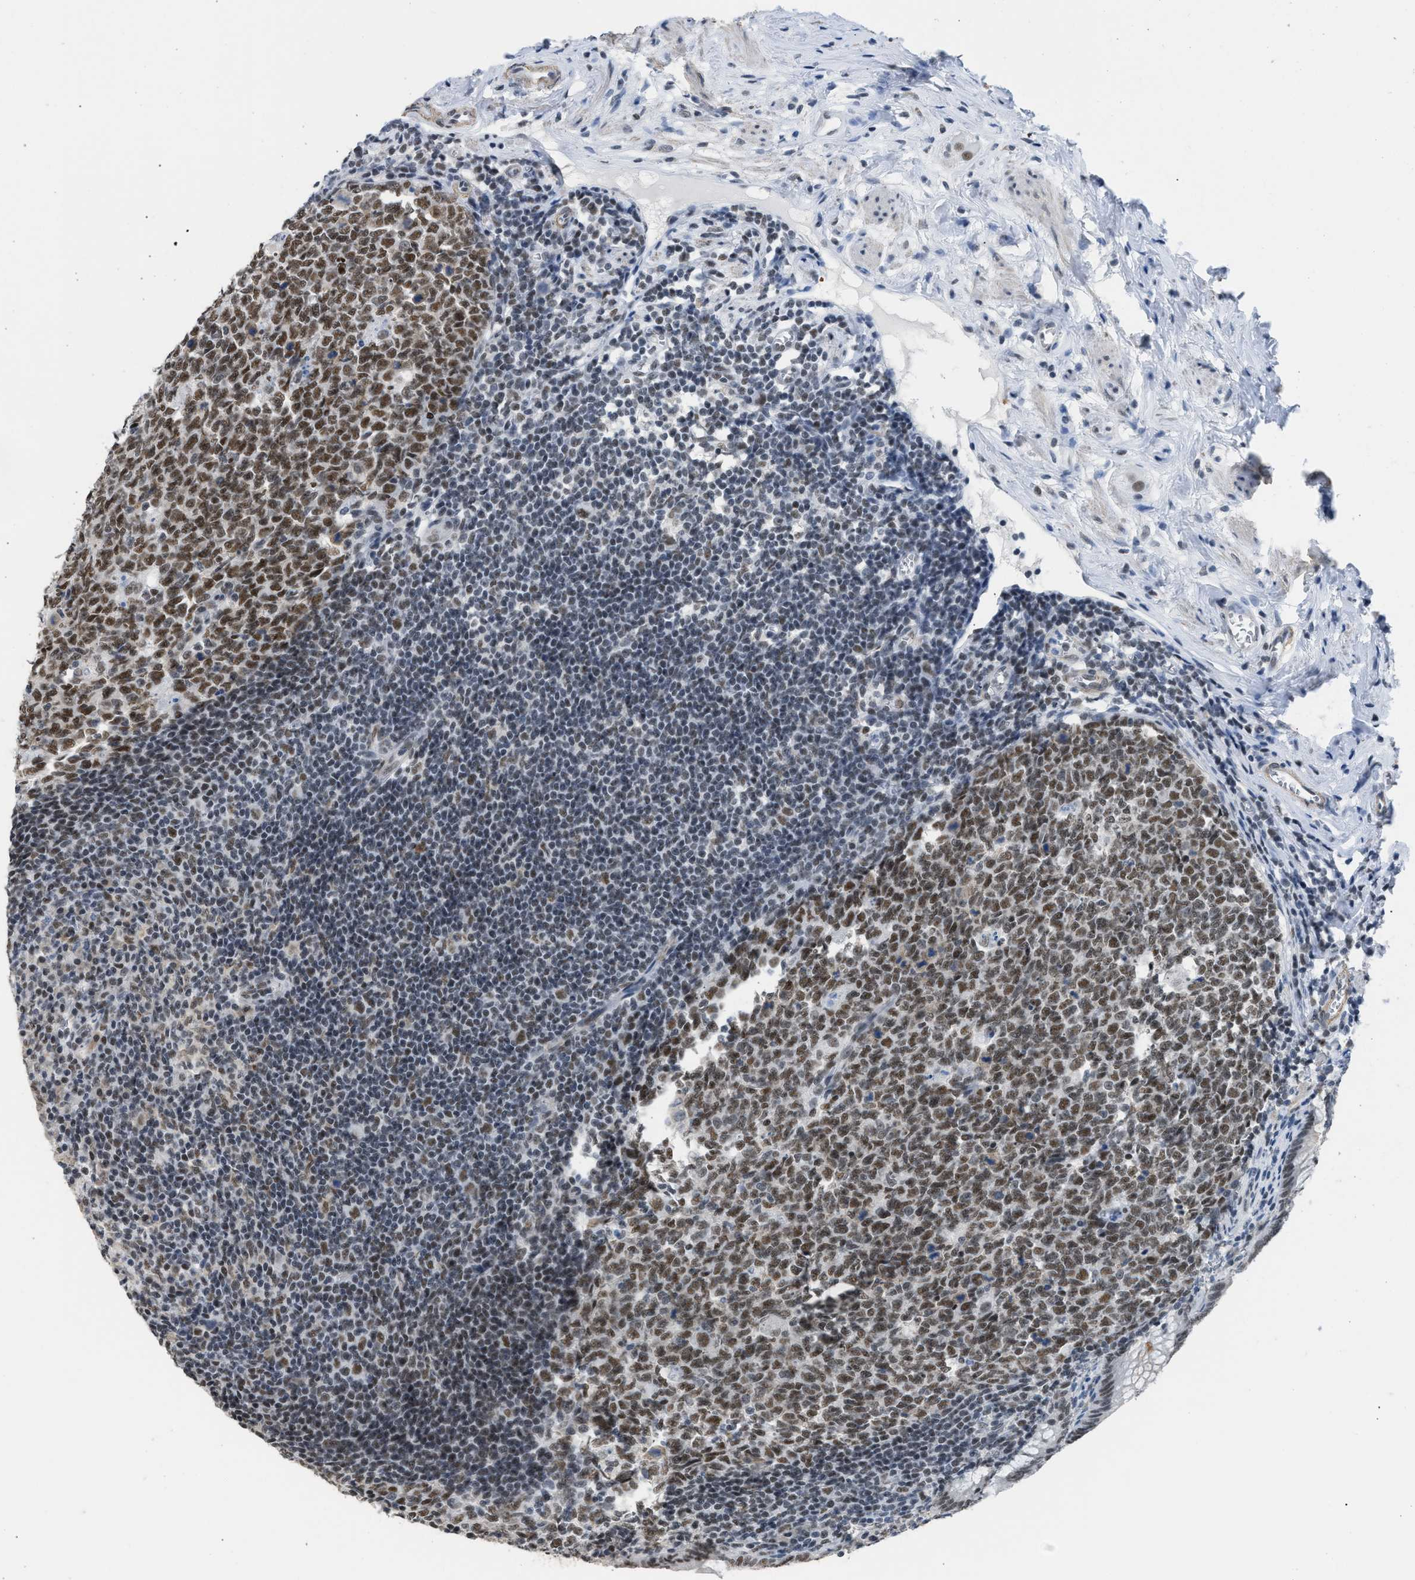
{"staining": {"intensity": "strong", "quantity": ">75%", "location": "nuclear"}, "tissue": "appendix", "cell_type": "Glandular cells", "image_type": "normal", "snomed": [{"axis": "morphology", "description": "Normal tissue, NOS"}, {"axis": "topography", "description": "Appendix"}], "caption": "Appendix stained with a protein marker reveals strong staining in glandular cells.", "gene": "SCAF4", "patient": {"sex": "male", "age": 56}}